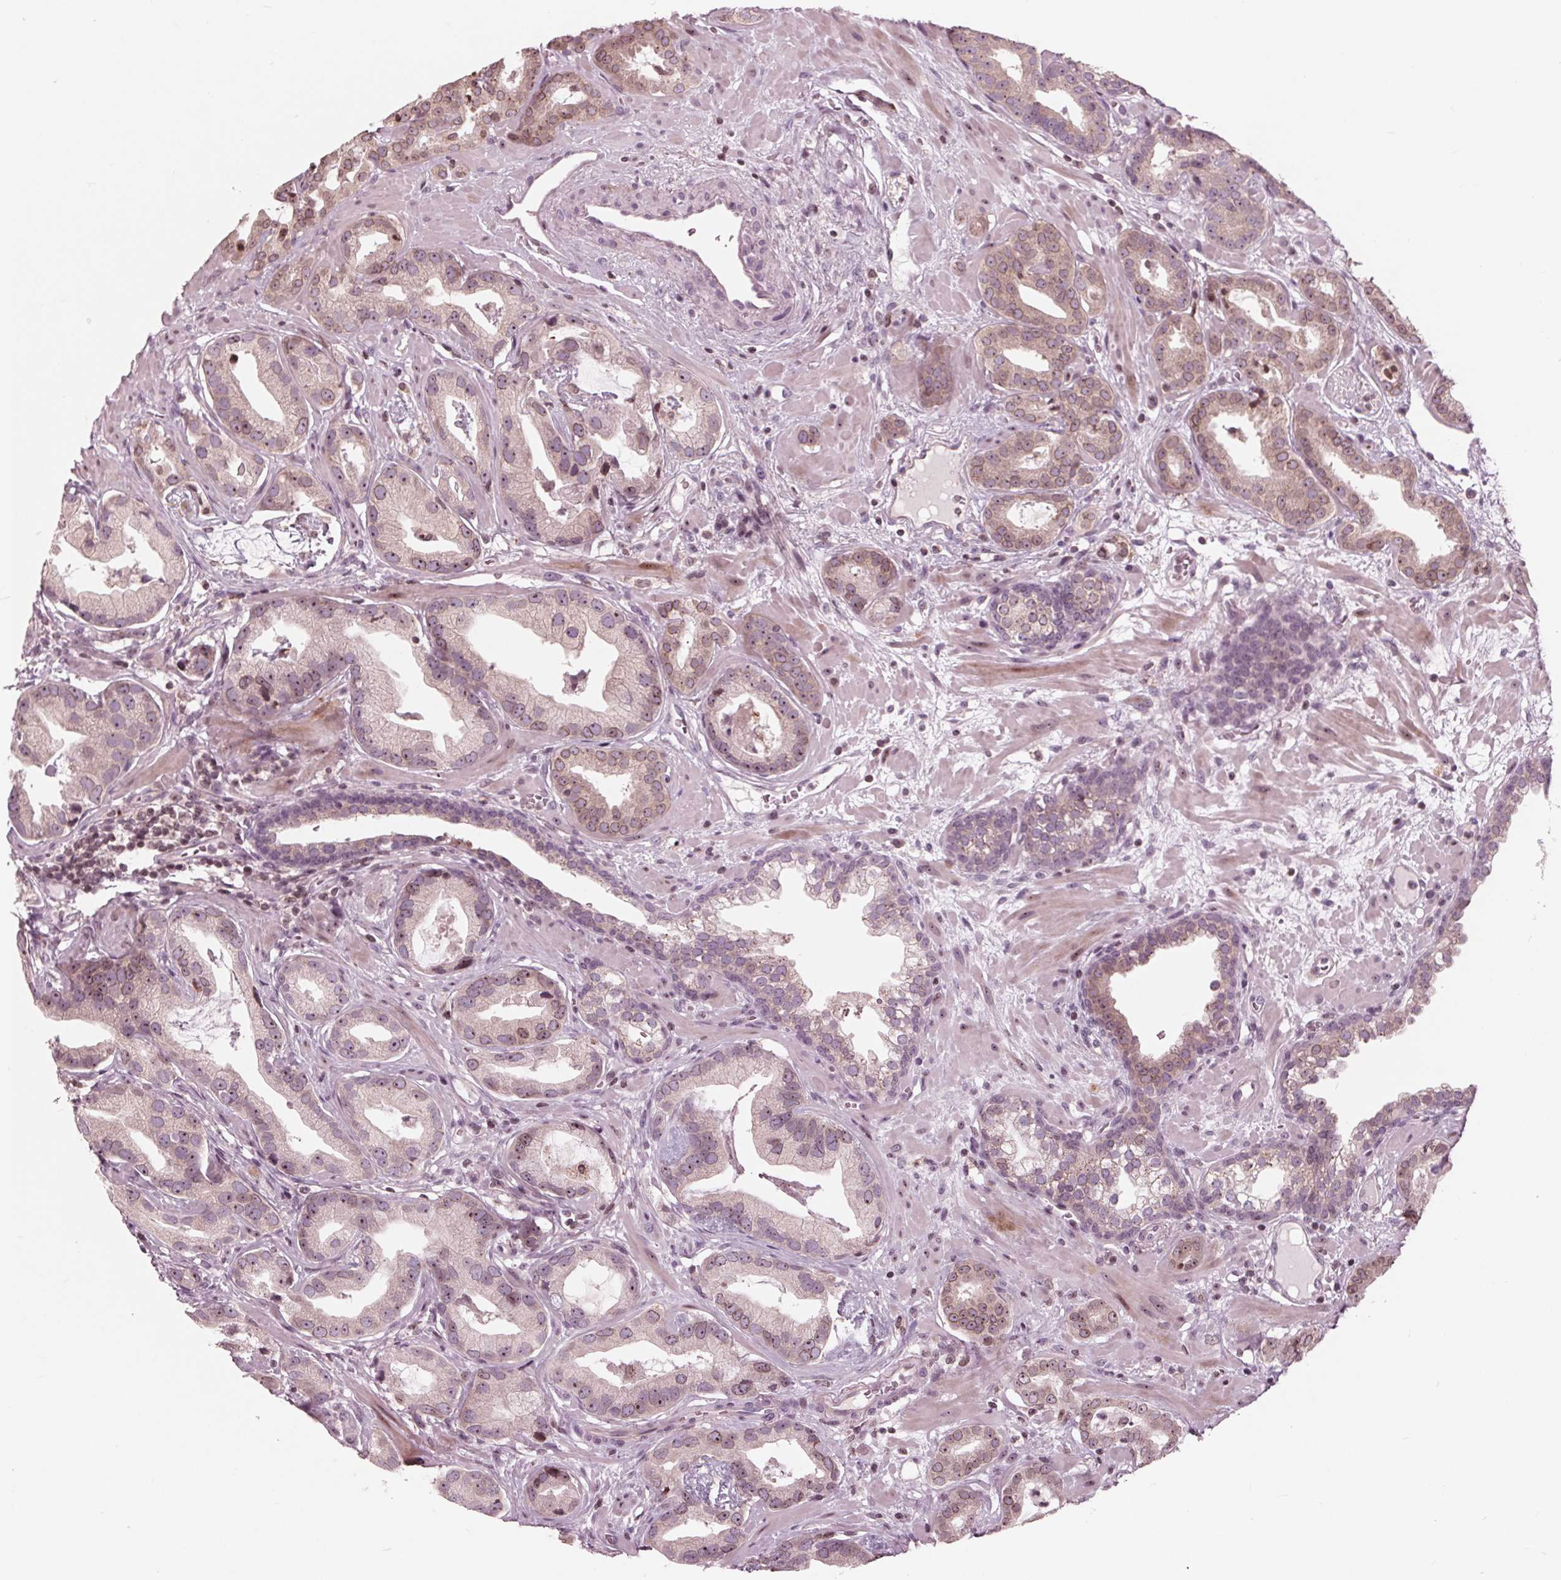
{"staining": {"intensity": "weak", "quantity": ">75%", "location": "cytoplasmic/membranous,nuclear"}, "tissue": "prostate cancer", "cell_type": "Tumor cells", "image_type": "cancer", "snomed": [{"axis": "morphology", "description": "Adenocarcinoma, Low grade"}, {"axis": "topography", "description": "Prostate"}], "caption": "Protein expression analysis of prostate cancer demonstrates weak cytoplasmic/membranous and nuclear expression in about >75% of tumor cells.", "gene": "NUP210", "patient": {"sex": "male", "age": 62}}